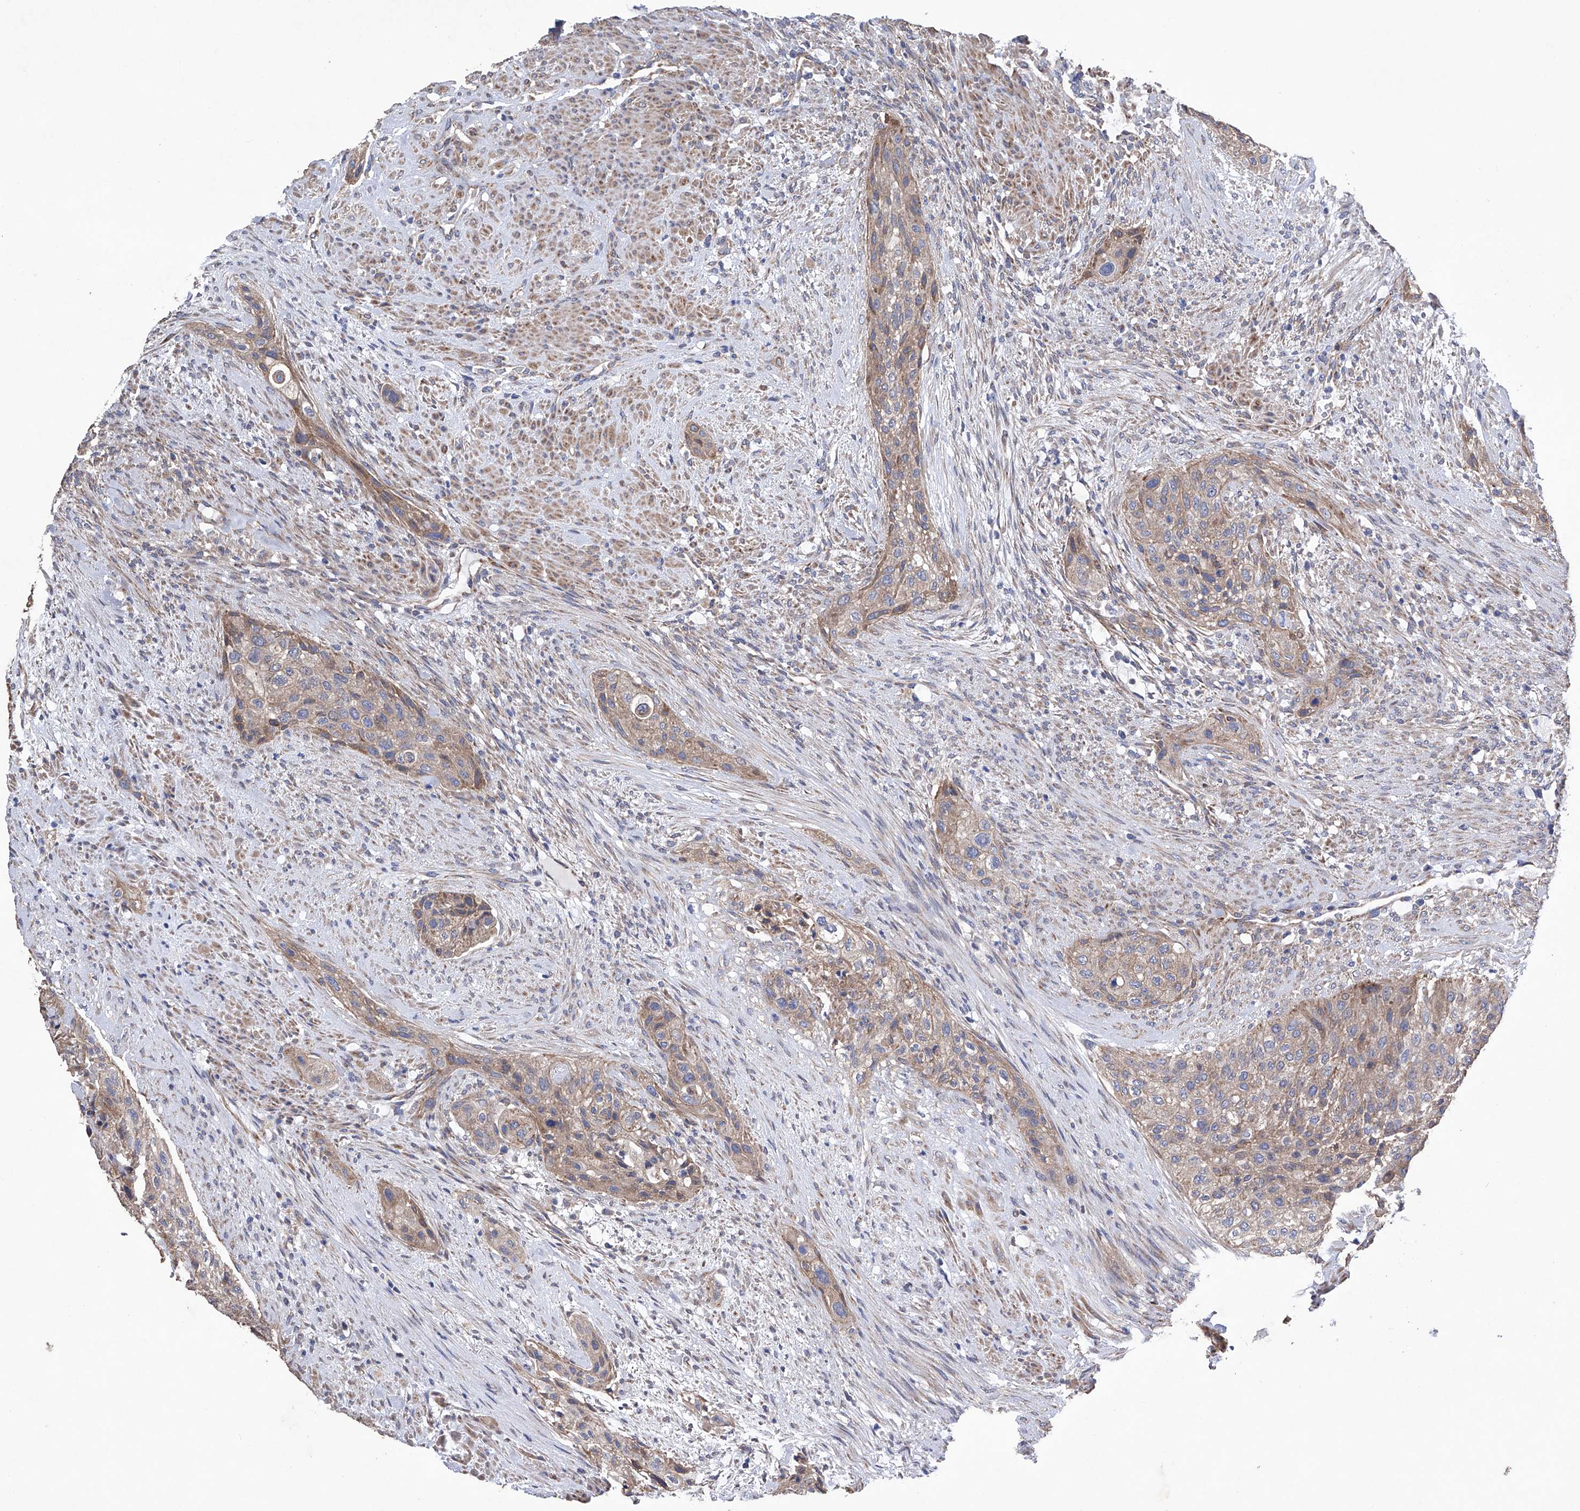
{"staining": {"intensity": "weak", "quantity": ">75%", "location": "cytoplasmic/membranous"}, "tissue": "urothelial cancer", "cell_type": "Tumor cells", "image_type": "cancer", "snomed": [{"axis": "morphology", "description": "Urothelial carcinoma, High grade"}, {"axis": "topography", "description": "Urinary bladder"}], "caption": "Immunohistochemistry (IHC) (DAB (3,3'-diaminobenzidine)) staining of high-grade urothelial carcinoma displays weak cytoplasmic/membranous protein positivity in about >75% of tumor cells.", "gene": "EFCAB2", "patient": {"sex": "male", "age": 35}}